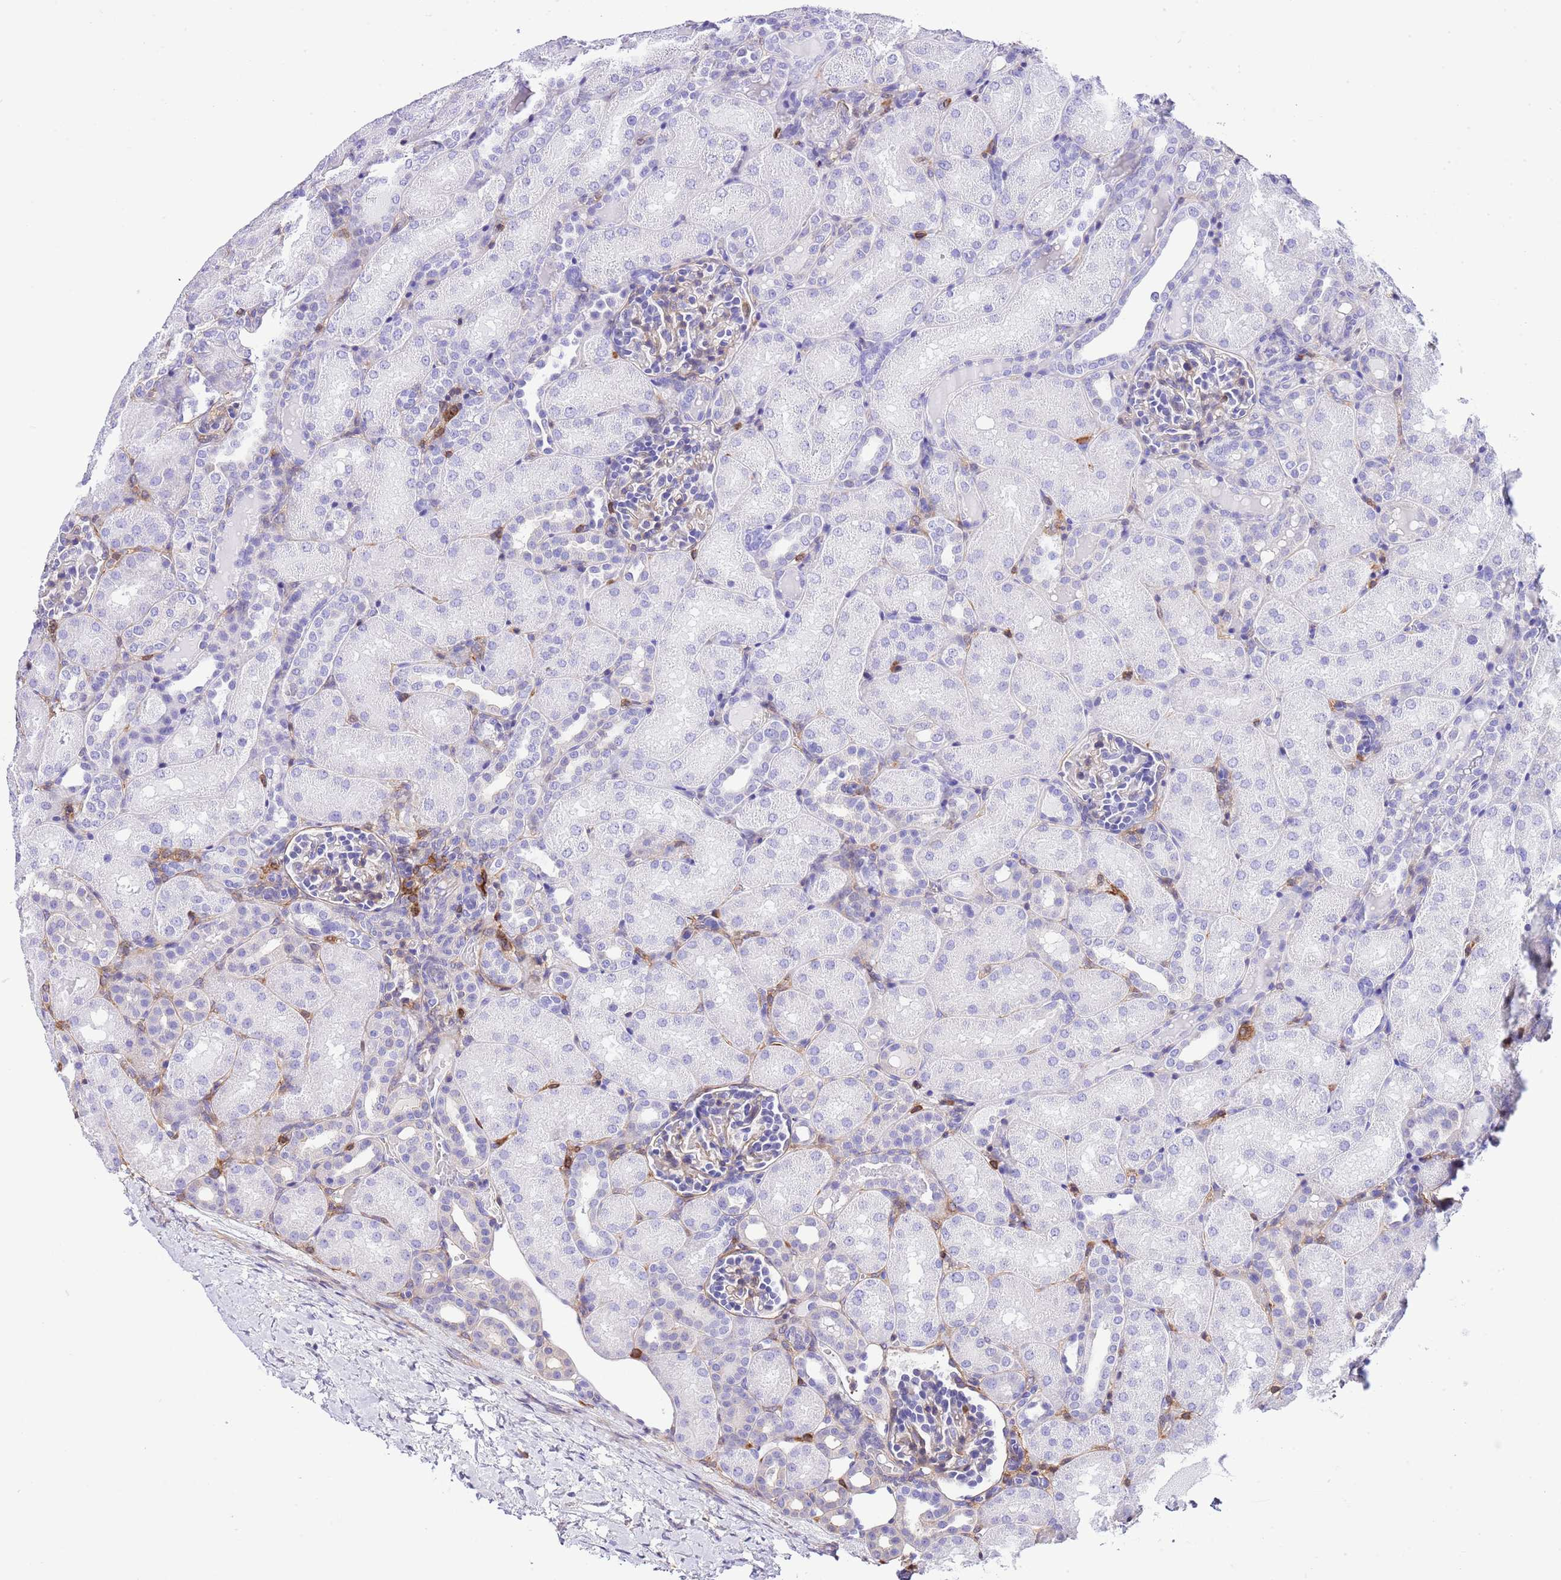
{"staining": {"intensity": "weak", "quantity": "<25%", "location": "cytoplasmic/membranous"}, "tissue": "kidney", "cell_type": "Cells in glomeruli", "image_type": "normal", "snomed": [{"axis": "morphology", "description": "Normal tissue, NOS"}, {"axis": "topography", "description": "Kidney"}], "caption": "High magnification brightfield microscopy of normal kidney stained with DAB (brown) and counterstained with hematoxylin (blue): cells in glomeruli show no significant expression. The staining was performed using DAB to visualize the protein expression in brown, while the nuclei were stained in blue with hematoxylin (Magnification: 20x).", "gene": "CNN2", "patient": {"sex": "male", "age": 1}}